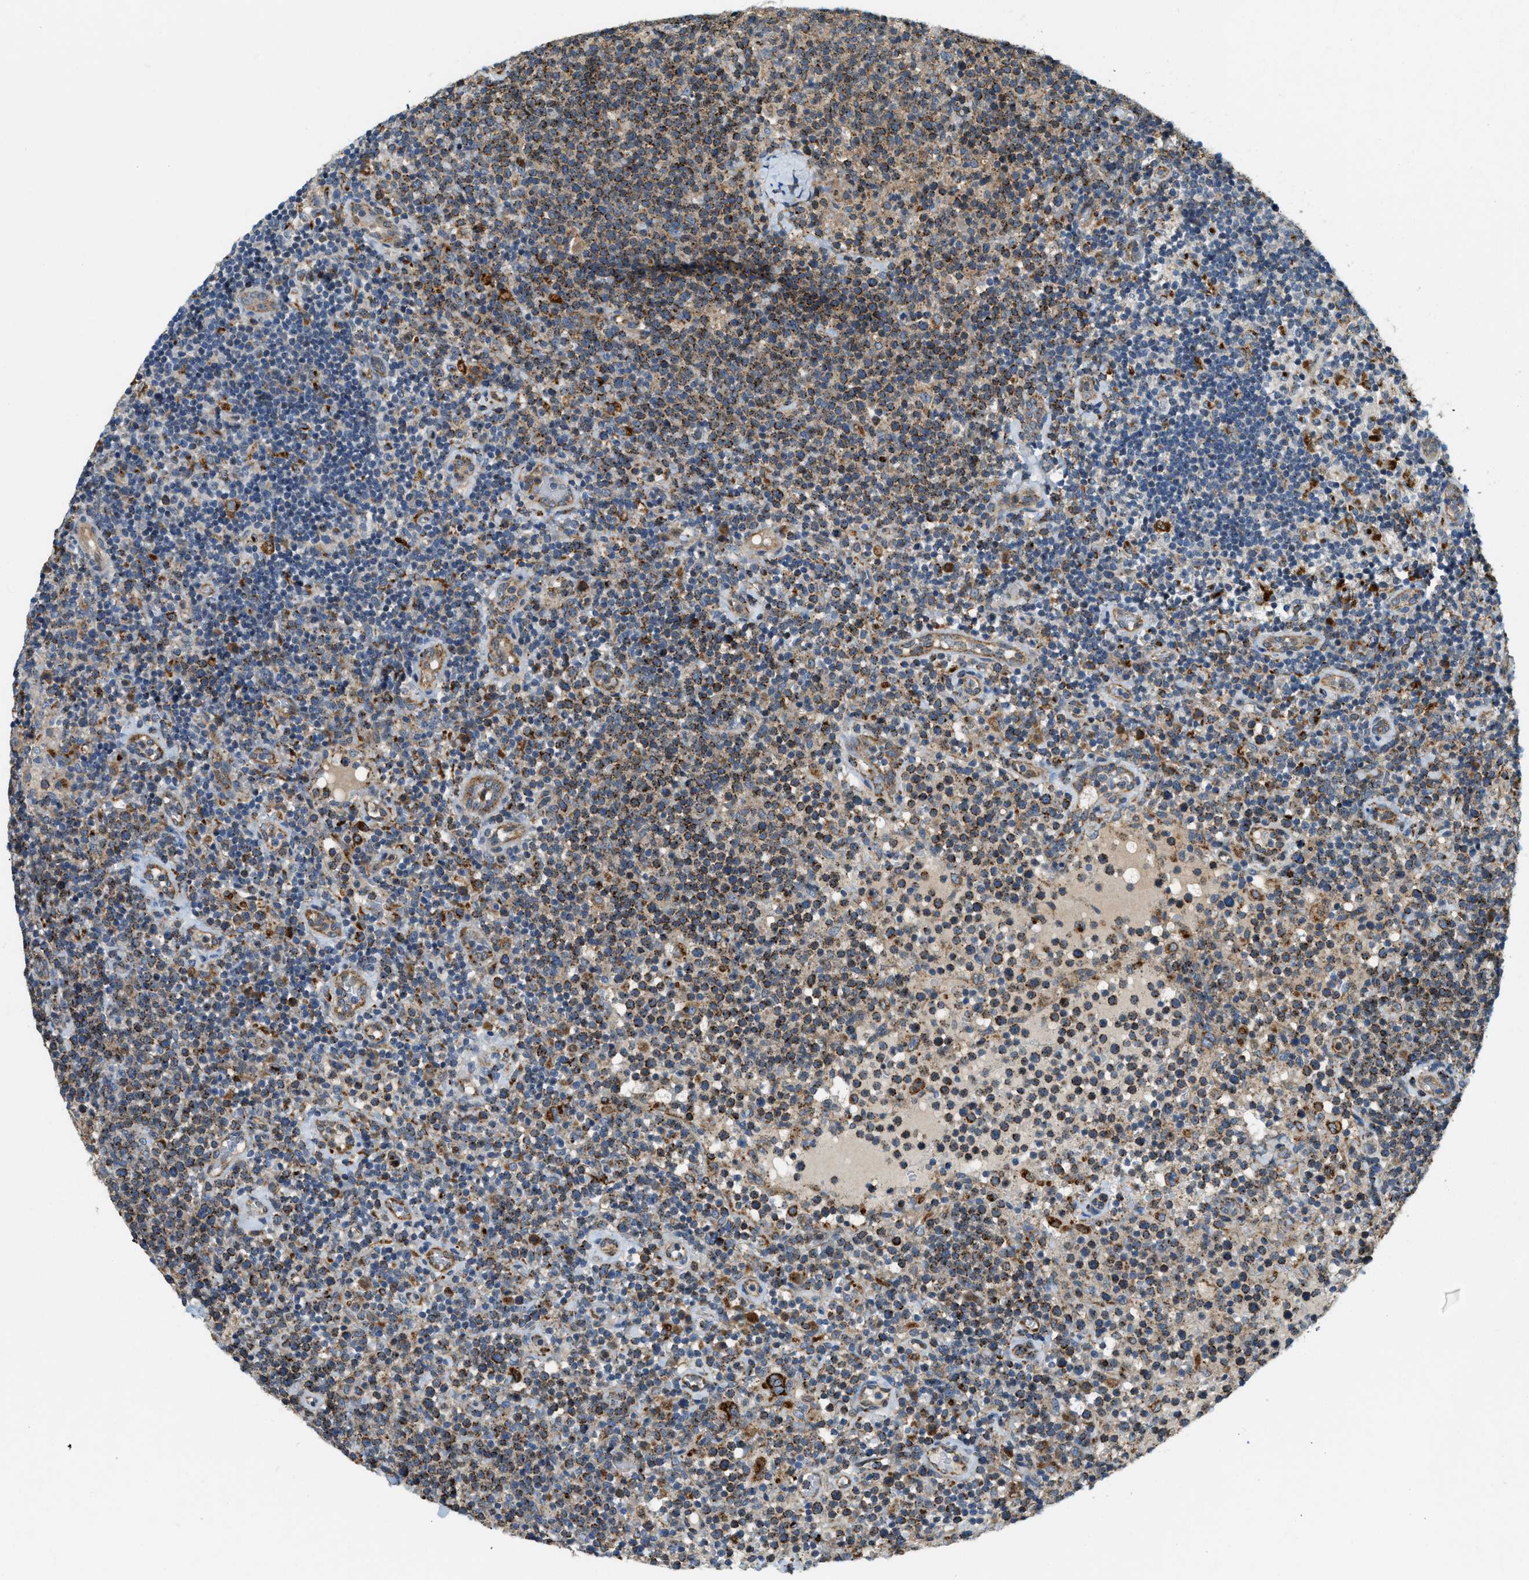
{"staining": {"intensity": "moderate", "quantity": ">75%", "location": "cytoplasmic/membranous"}, "tissue": "lymphoma", "cell_type": "Tumor cells", "image_type": "cancer", "snomed": [{"axis": "morphology", "description": "Malignant lymphoma, non-Hodgkin's type, High grade"}, {"axis": "topography", "description": "Lymph node"}], "caption": "Immunohistochemical staining of malignant lymphoma, non-Hodgkin's type (high-grade) shows medium levels of moderate cytoplasmic/membranous expression in about >75% of tumor cells.", "gene": "STARD3NL", "patient": {"sex": "male", "age": 61}}